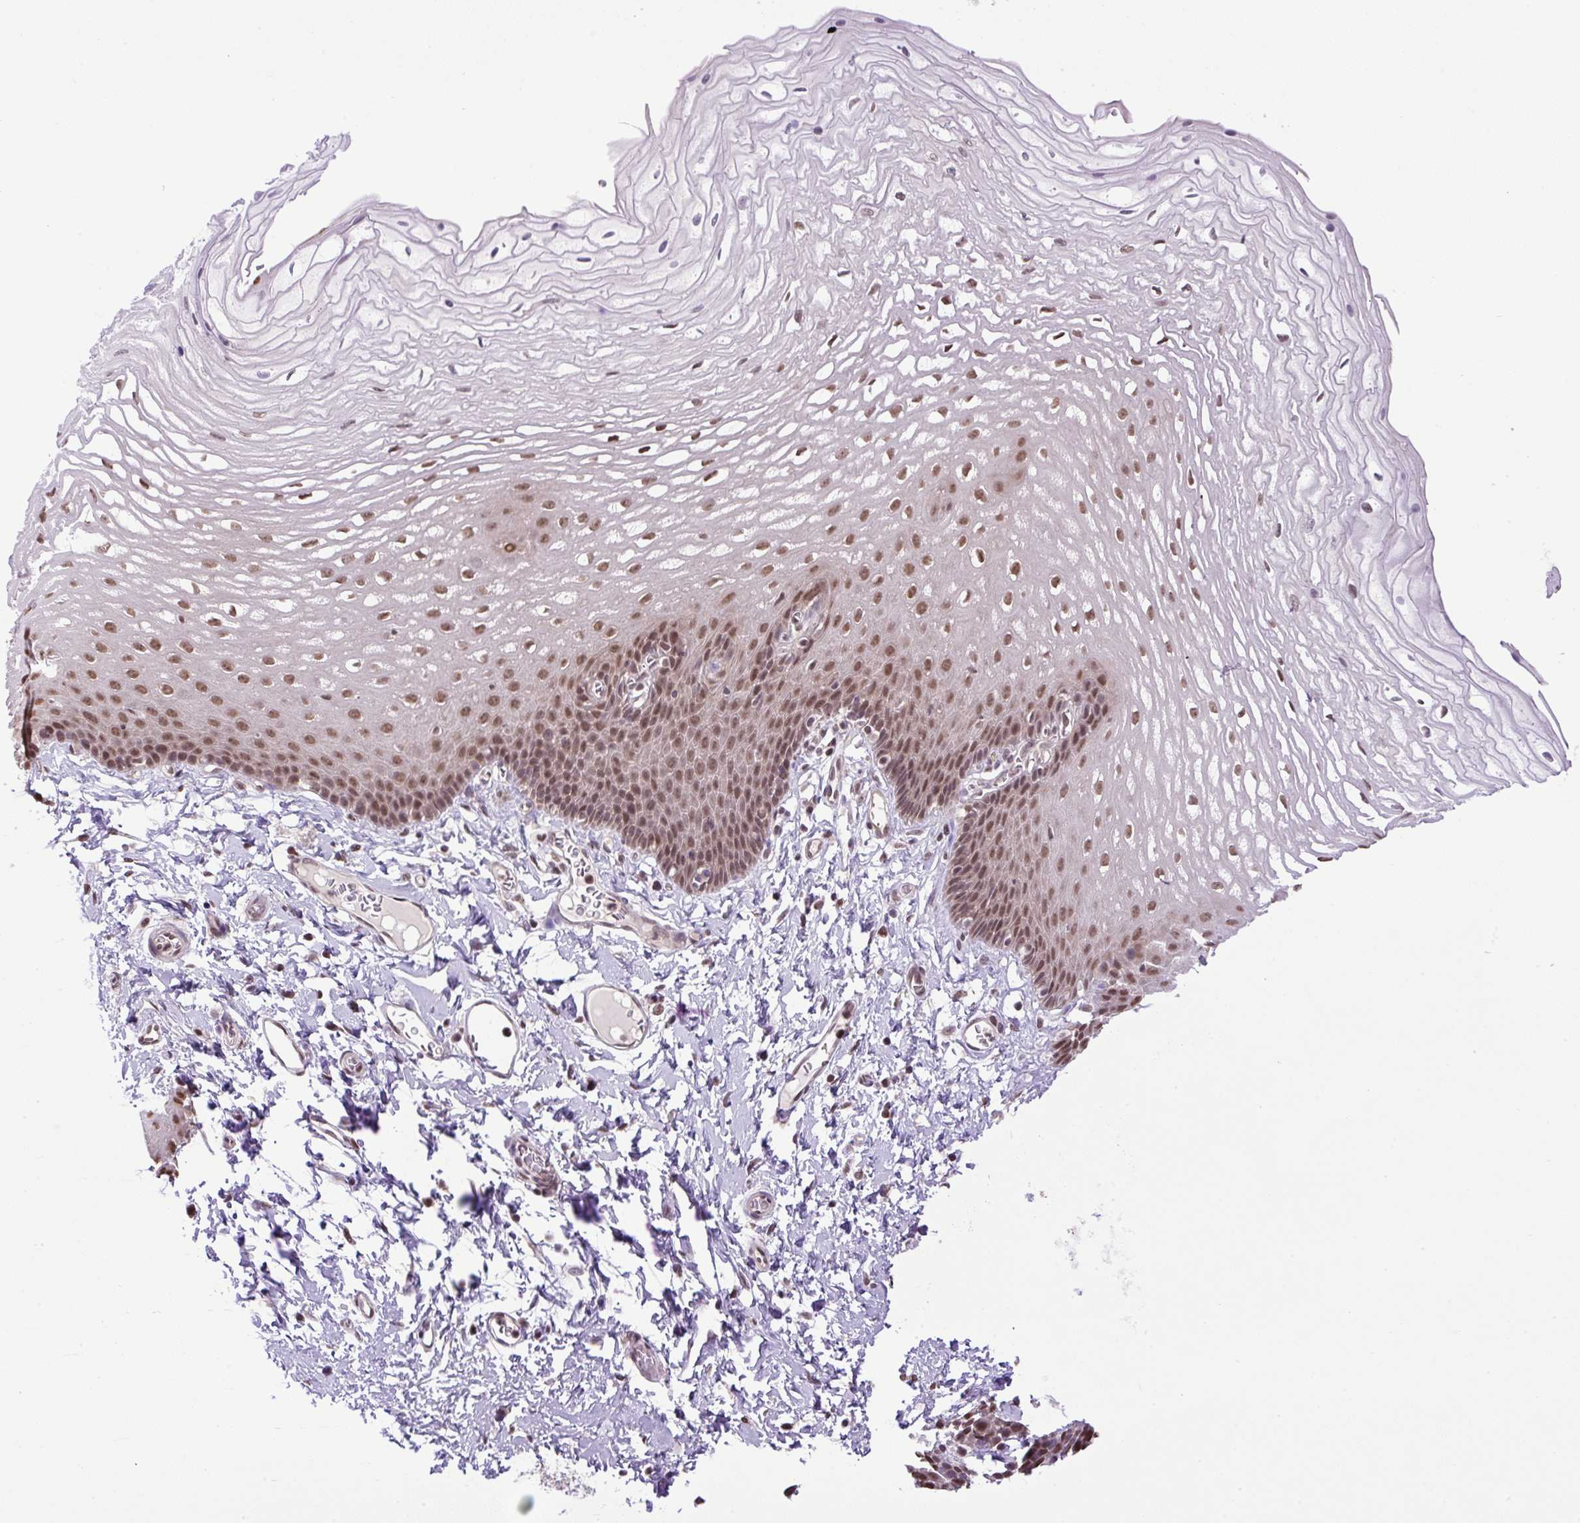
{"staining": {"intensity": "moderate", "quantity": ">75%", "location": "nuclear"}, "tissue": "esophagus", "cell_type": "Squamous epithelial cells", "image_type": "normal", "snomed": [{"axis": "morphology", "description": "Normal tissue, NOS"}, {"axis": "topography", "description": "Esophagus"}], "caption": "Immunohistochemical staining of benign human esophagus displays >75% levels of moderate nuclear protein expression in approximately >75% of squamous epithelial cells. (Stains: DAB in brown, nuclei in blue, Microscopy: brightfield microscopy at high magnification).", "gene": "SGTA", "patient": {"sex": "male", "age": 70}}